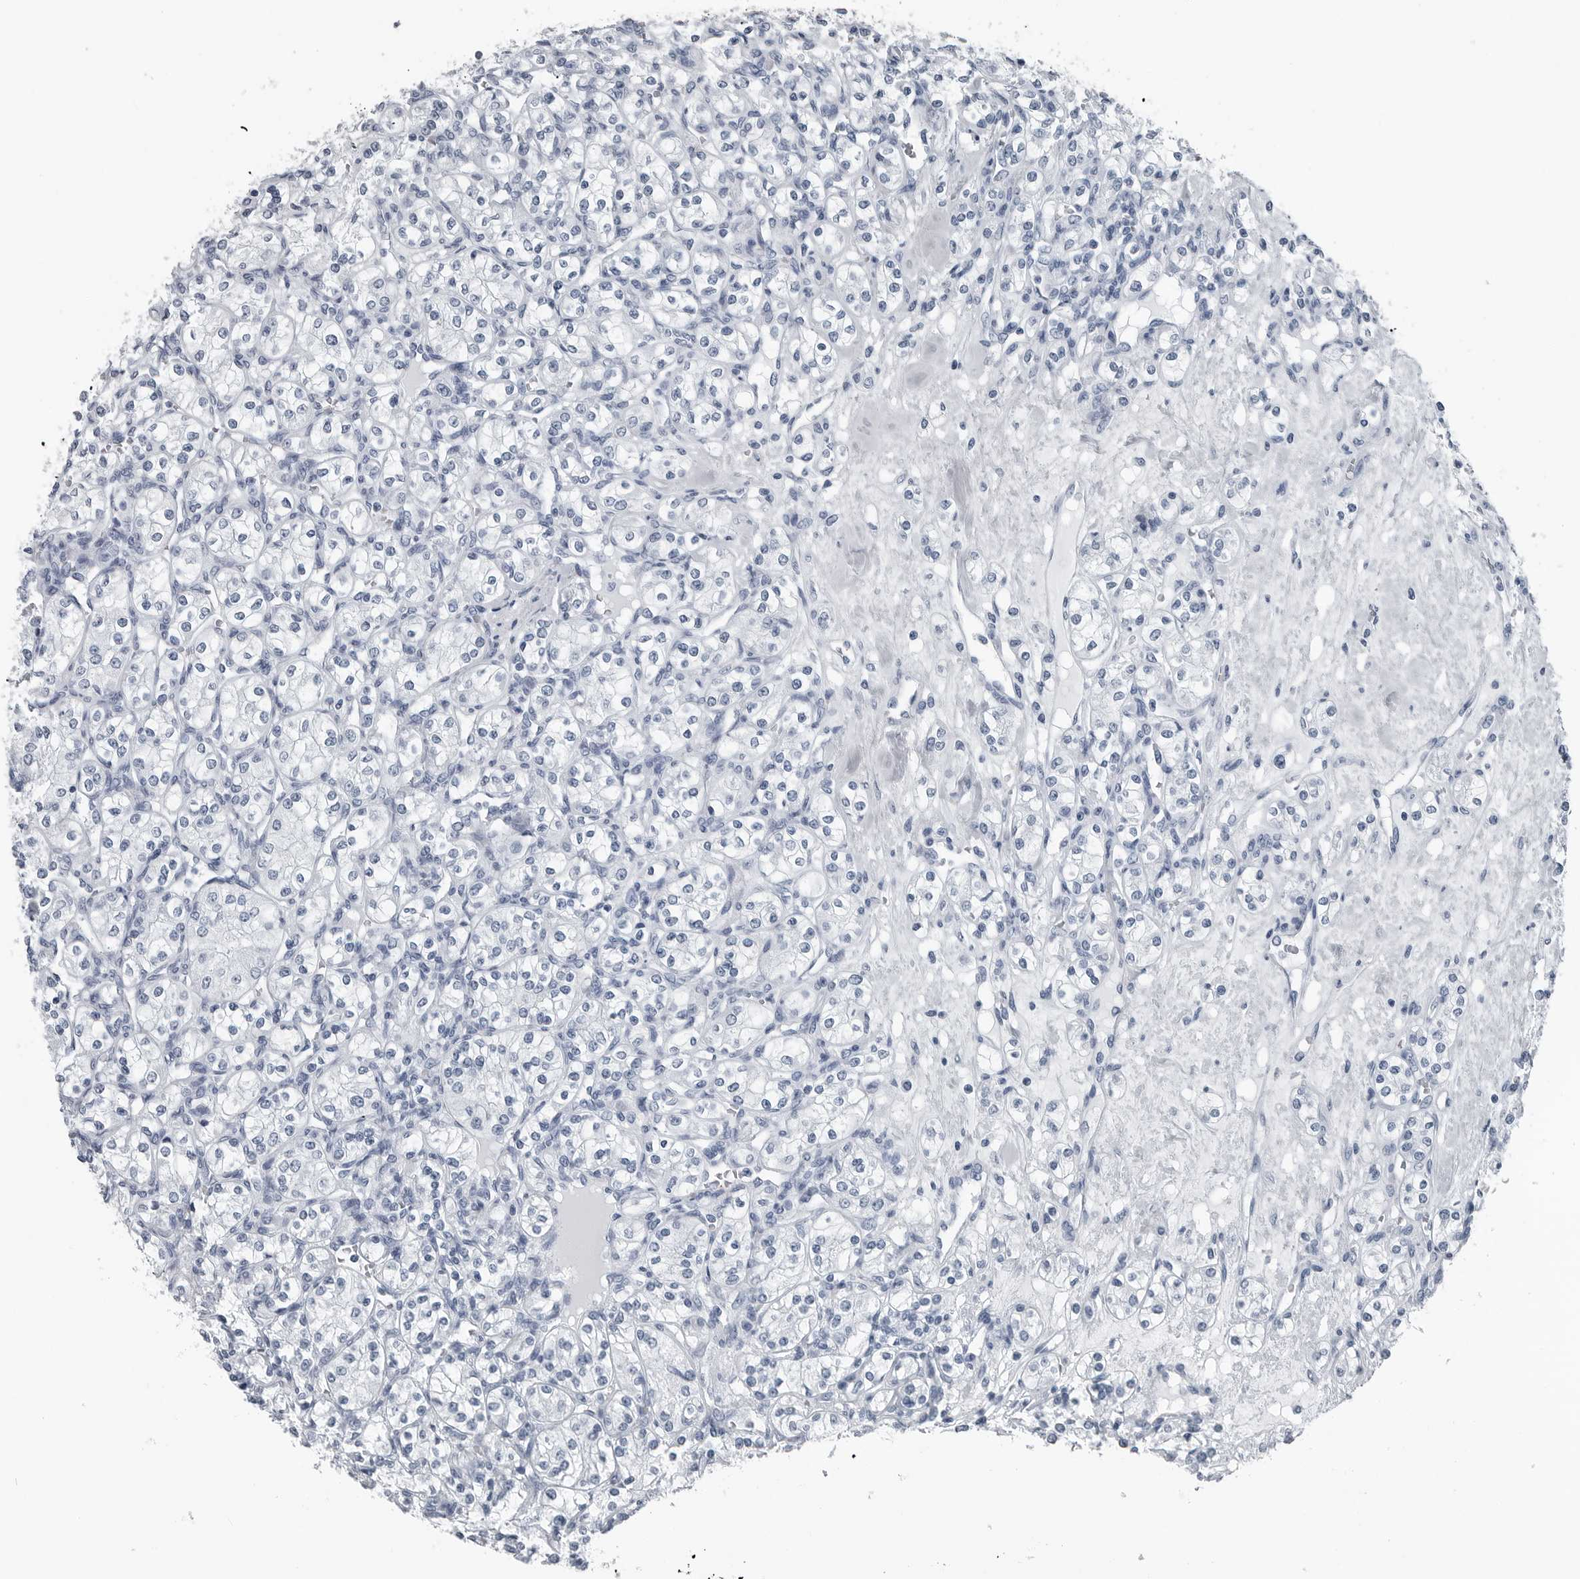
{"staining": {"intensity": "negative", "quantity": "none", "location": "none"}, "tissue": "renal cancer", "cell_type": "Tumor cells", "image_type": "cancer", "snomed": [{"axis": "morphology", "description": "Adenocarcinoma, NOS"}, {"axis": "topography", "description": "Kidney"}], "caption": "An immunohistochemistry photomicrograph of renal cancer is shown. There is no staining in tumor cells of renal cancer. The staining was performed using DAB to visualize the protein expression in brown, while the nuclei were stained in blue with hematoxylin (Magnification: 20x).", "gene": "SPINK1", "patient": {"sex": "male", "age": 77}}